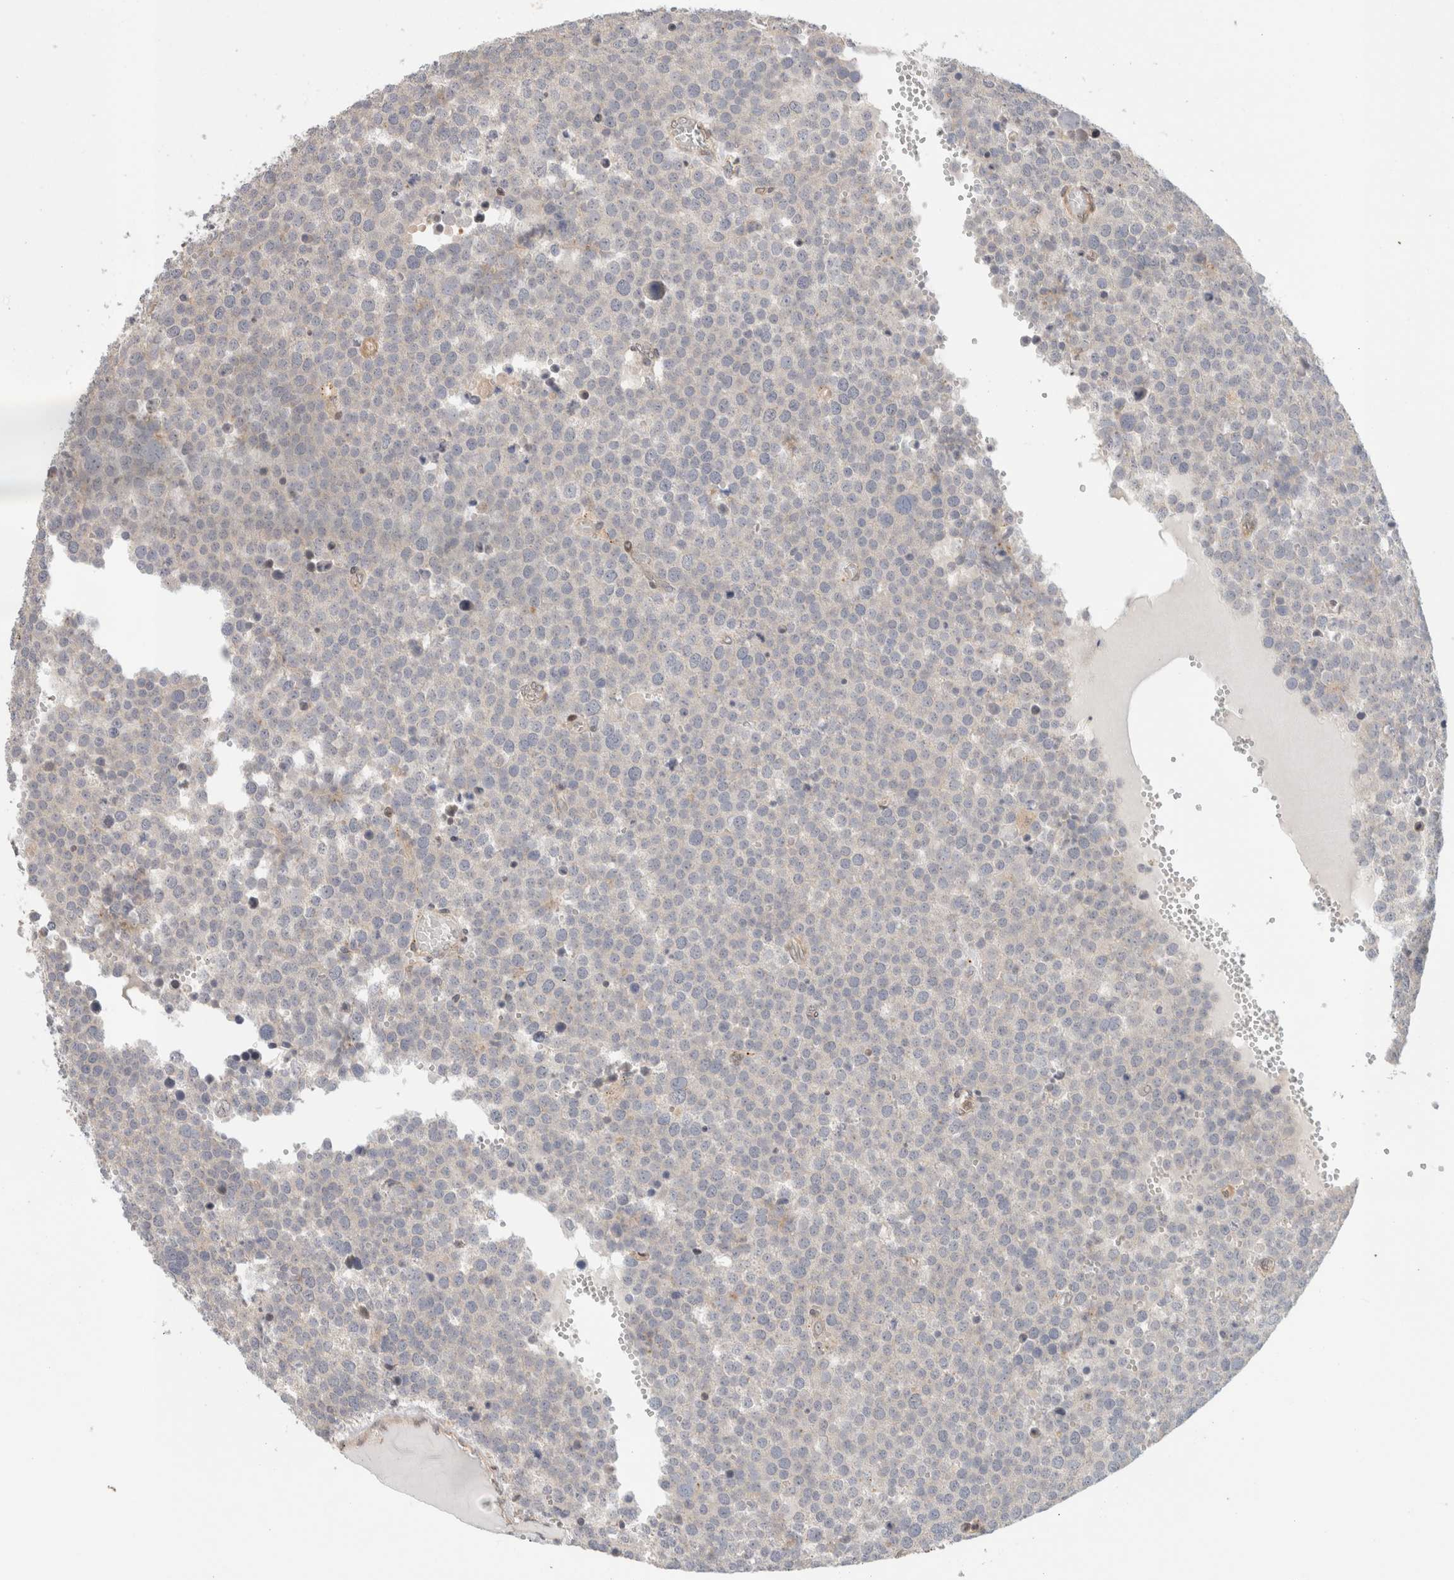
{"staining": {"intensity": "negative", "quantity": "none", "location": "none"}, "tissue": "testis cancer", "cell_type": "Tumor cells", "image_type": "cancer", "snomed": [{"axis": "morphology", "description": "Seminoma, NOS"}, {"axis": "topography", "description": "Testis"}], "caption": "Histopathology image shows no significant protein expression in tumor cells of testis cancer. The staining is performed using DAB (3,3'-diaminobenzidine) brown chromogen with nuclei counter-stained in using hematoxylin.", "gene": "OTUD6B", "patient": {"sex": "male", "age": 71}}